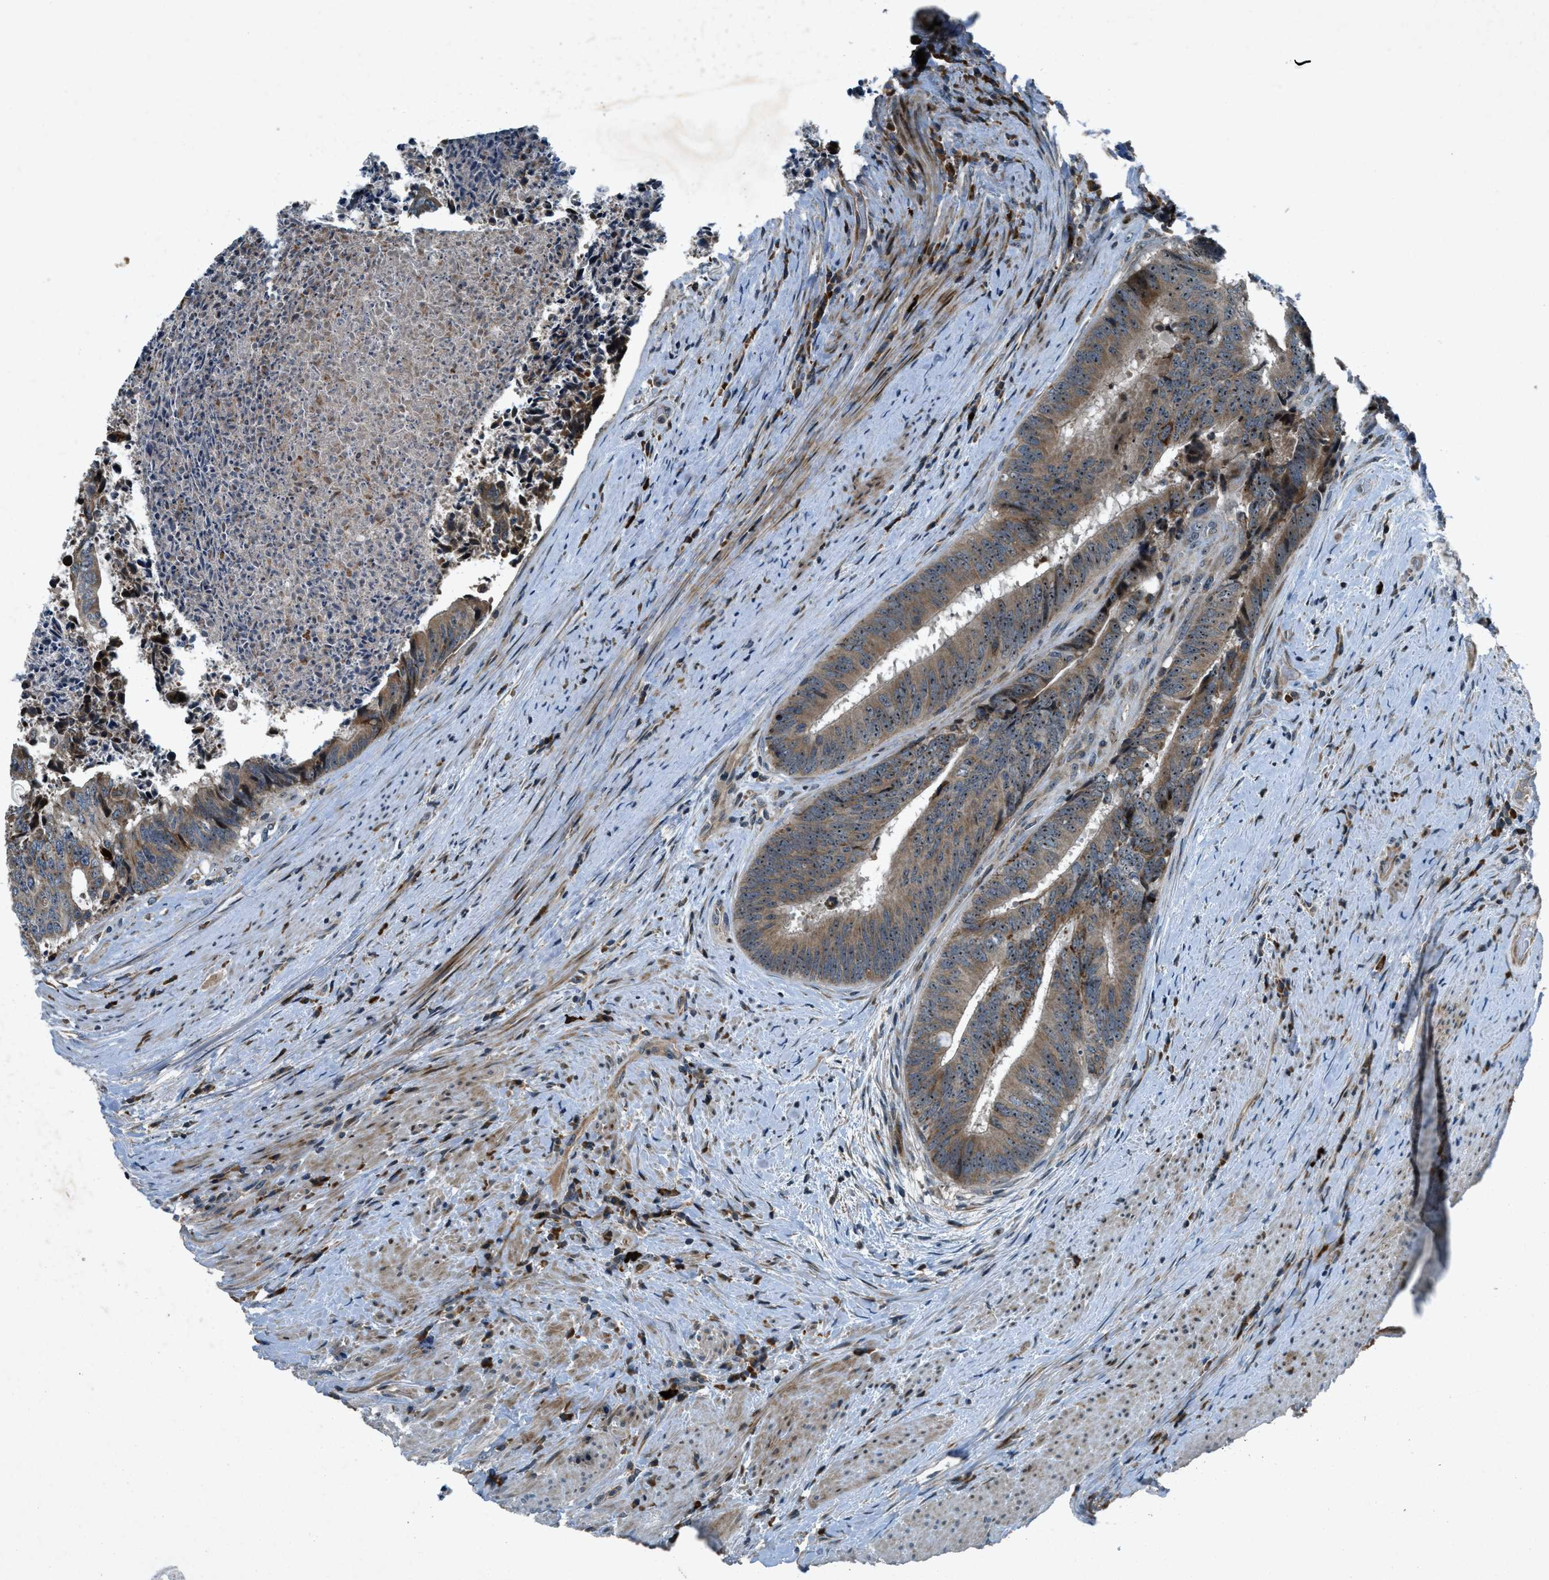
{"staining": {"intensity": "strong", "quantity": "25%-75%", "location": "cytoplasmic/membranous,nuclear"}, "tissue": "colorectal cancer", "cell_type": "Tumor cells", "image_type": "cancer", "snomed": [{"axis": "morphology", "description": "Adenocarcinoma, NOS"}, {"axis": "topography", "description": "Rectum"}], "caption": "Human adenocarcinoma (colorectal) stained with a protein marker shows strong staining in tumor cells.", "gene": "CLEC2D", "patient": {"sex": "male", "age": 72}}